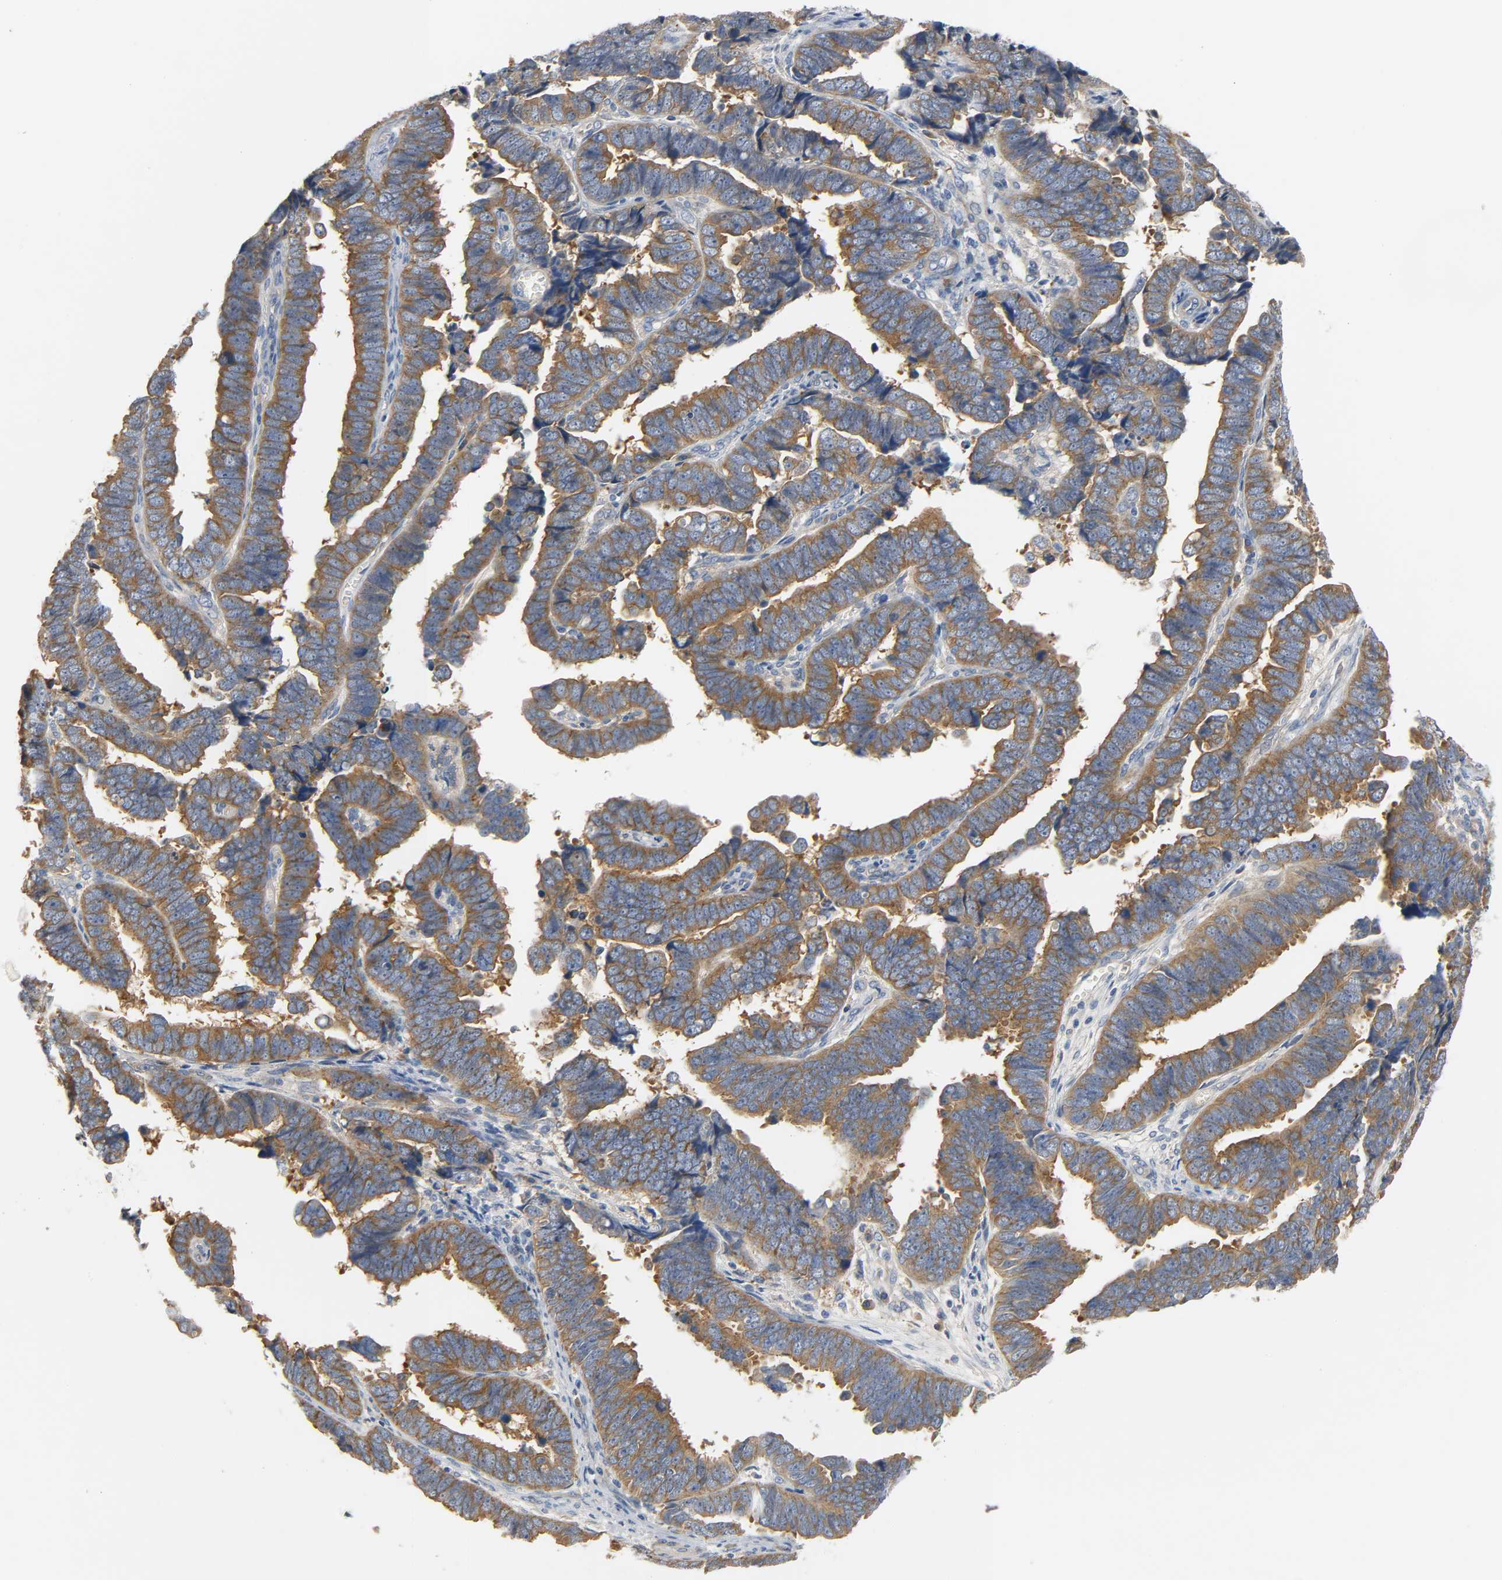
{"staining": {"intensity": "strong", "quantity": ">75%", "location": "cytoplasmic/membranous"}, "tissue": "endometrial cancer", "cell_type": "Tumor cells", "image_type": "cancer", "snomed": [{"axis": "morphology", "description": "Adenocarcinoma, NOS"}, {"axis": "topography", "description": "Endometrium"}], "caption": "Tumor cells show high levels of strong cytoplasmic/membranous positivity in about >75% of cells in human adenocarcinoma (endometrial).", "gene": "ARPC1A", "patient": {"sex": "female", "age": 75}}